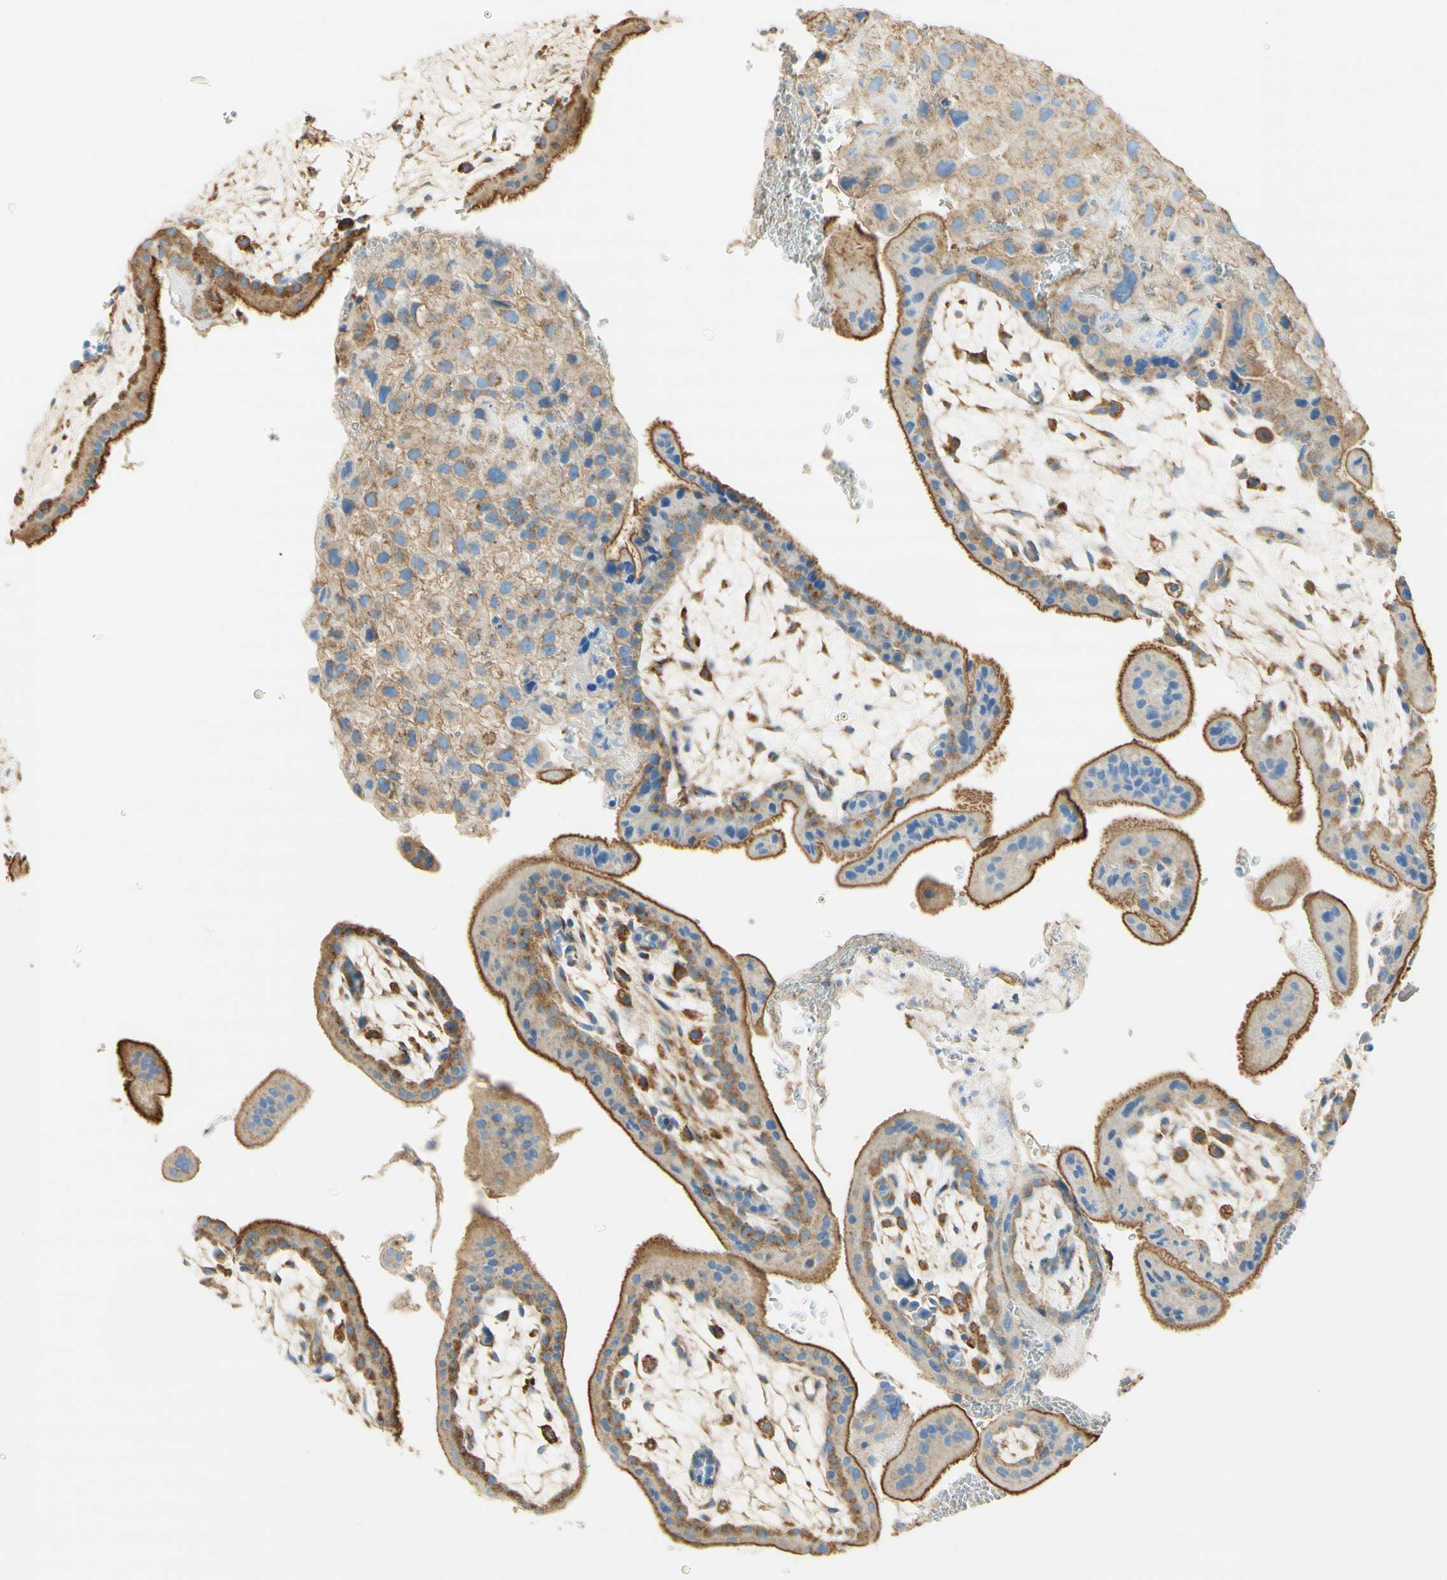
{"staining": {"intensity": "moderate", "quantity": ">75%", "location": "cytoplasmic/membranous"}, "tissue": "placenta", "cell_type": "Decidual cells", "image_type": "normal", "snomed": [{"axis": "morphology", "description": "Normal tissue, NOS"}, {"axis": "topography", "description": "Placenta"}], "caption": "DAB immunohistochemical staining of normal placenta shows moderate cytoplasmic/membranous protein expression in approximately >75% of decidual cells.", "gene": "CLTC", "patient": {"sex": "female", "age": 35}}